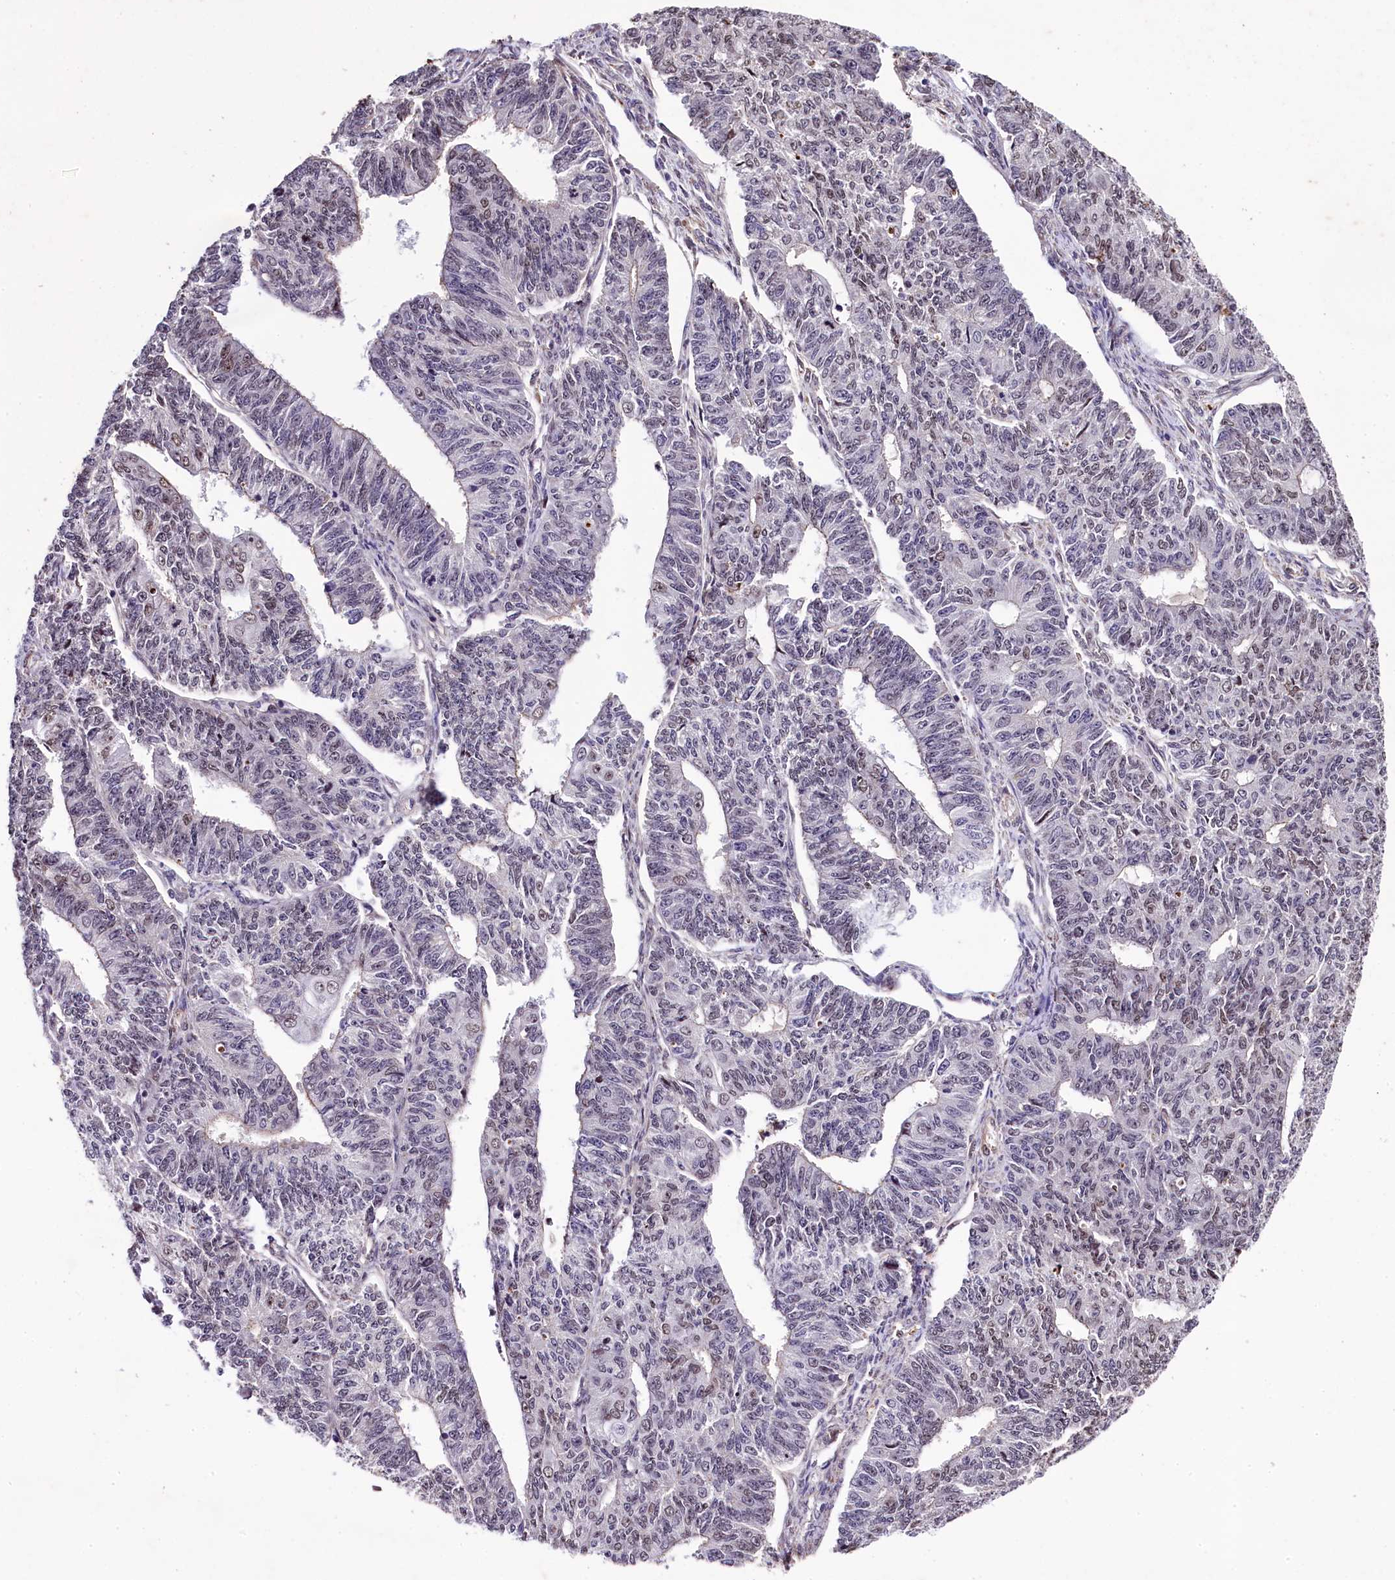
{"staining": {"intensity": "negative", "quantity": "none", "location": "none"}, "tissue": "endometrial cancer", "cell_type": "Tumor cells", "image_type": "cancer", "snomed": [{"axis": "morphology", "description": "Adenocarcinoma, NOS"}, {"axis": "topography", "description": "Endometrium"}], "caption": "Tumor cells are negative for brown protein staining in adenocarcinoma (endometrial).", "gene": "SAMD10", "patient": {"sex": "female", "age": 32}}